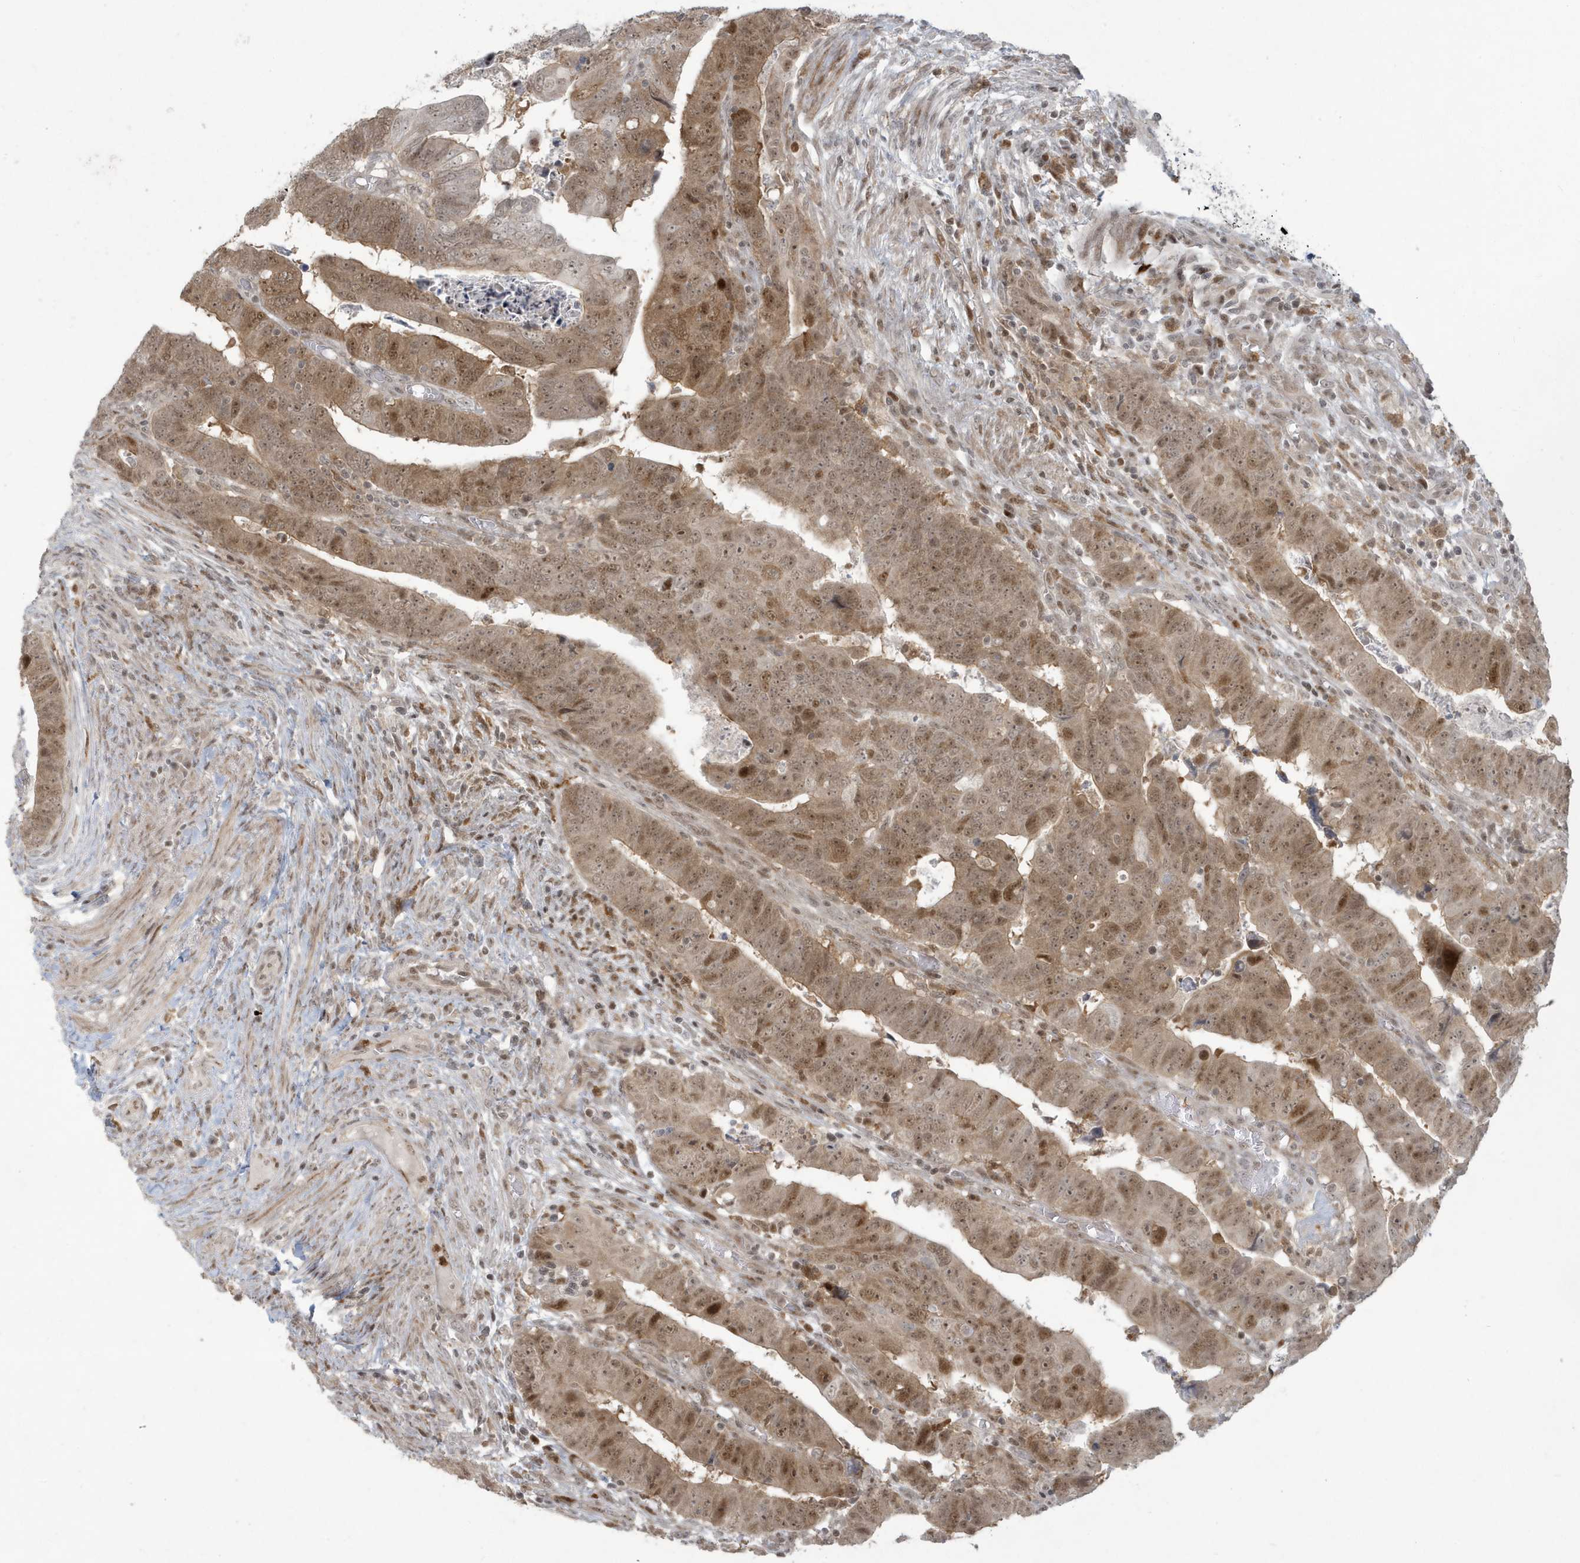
{"staining": {"intensity": "moderate", "quantity": ">75%", "location": "nuclear"}, "tissue": "colorectal cancer", "cell_type": "Tumor cells", "image_type": "cancer", "snomed": [{"axis": "morphology", "description": "Normal tissue, NOS"}, {"axis": "morphology", "description": "Adenocarcinoma, NOS"}, {"axis": "topography", "description": "Rectum"}], "caption": "Approximately >75% of tumor cells in colorectal cancer (adenocarcinoma) exhibit moderate nuclear protein positivity as visualized by brown immunohistochemical staining.", "gene": "C1orf52", "patient": {"sex": "female", "age": 65}}